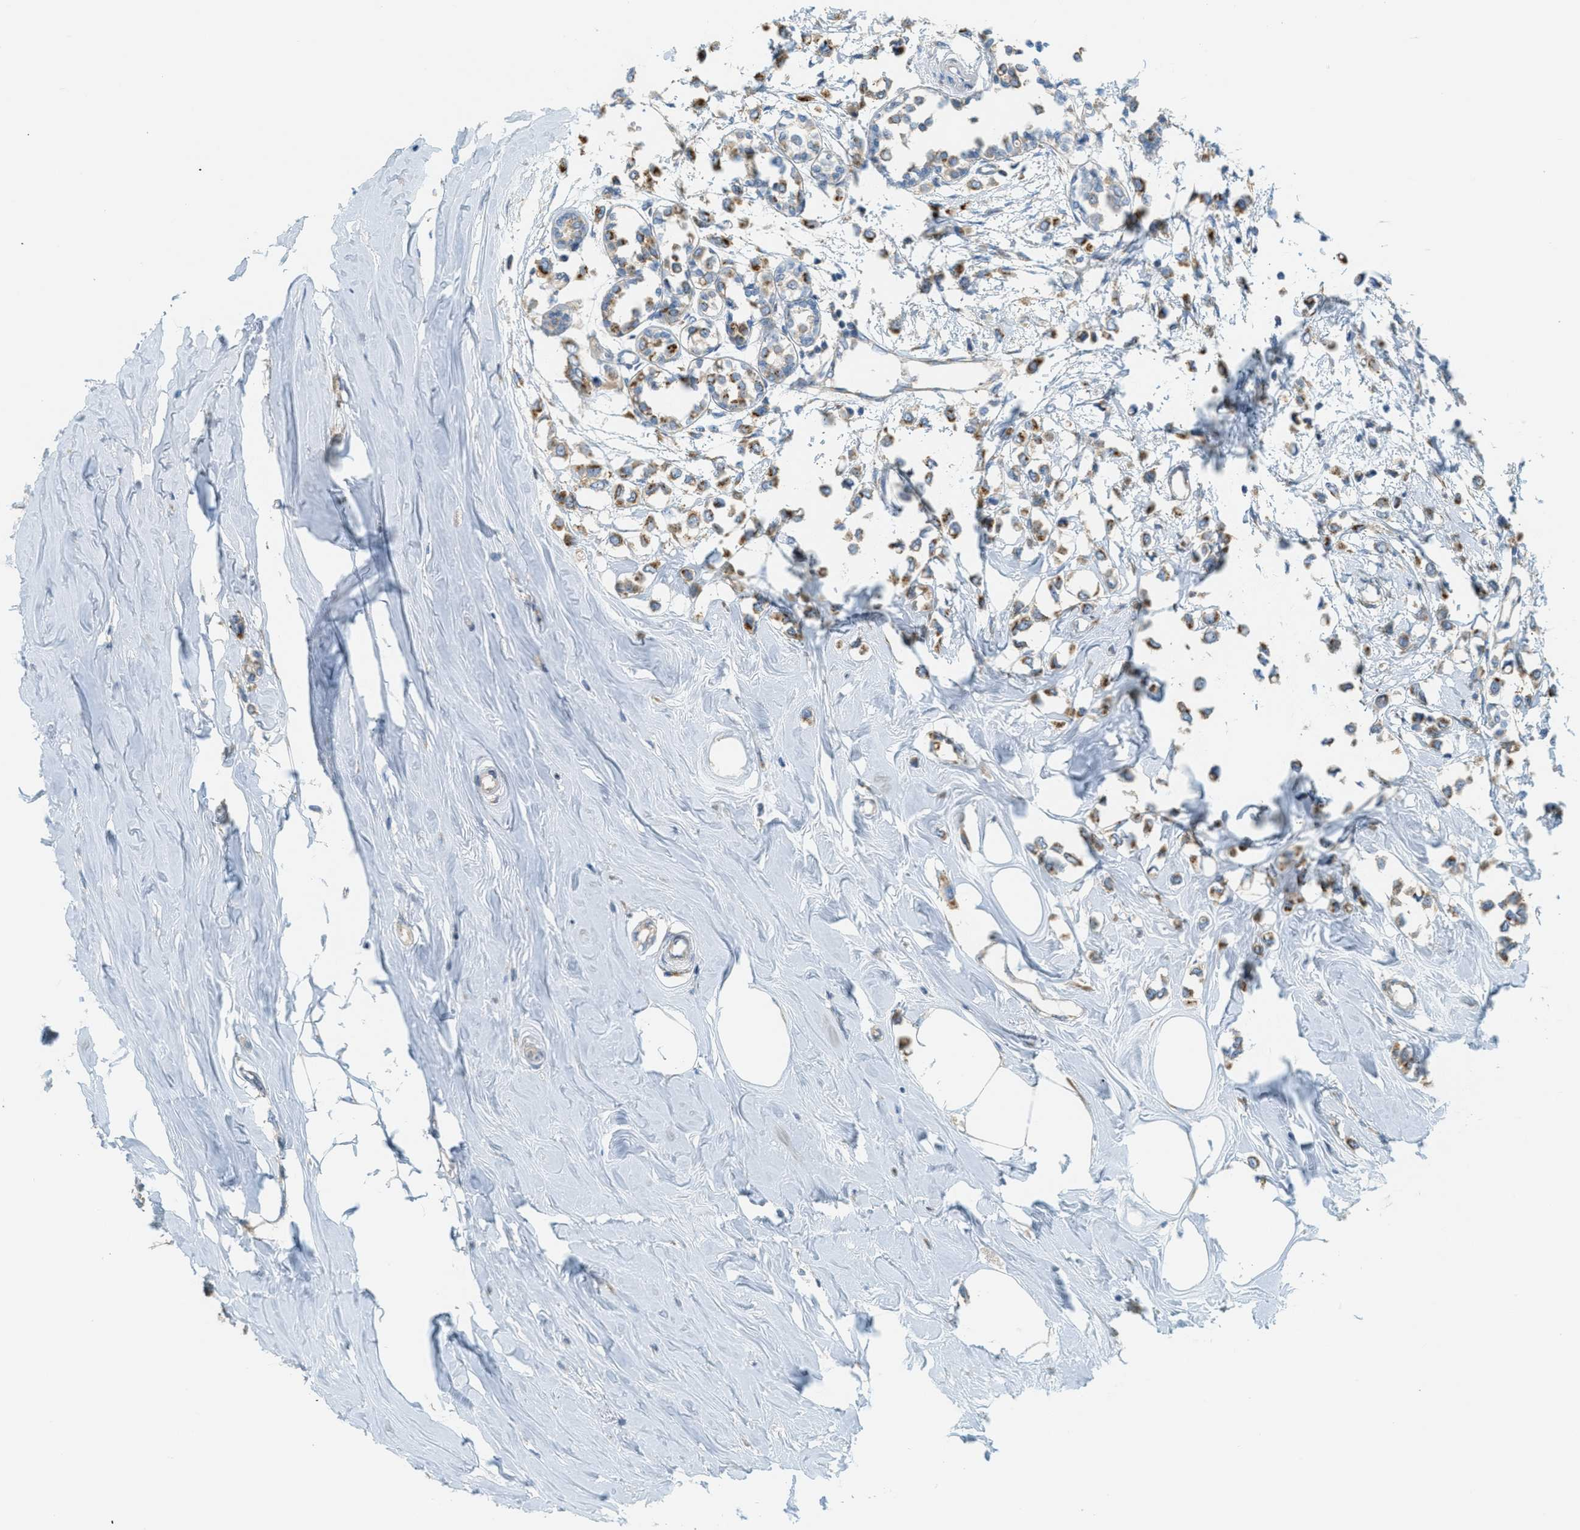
{"staining": {"intensity": "moderate", "quantity": "25%-75%", "location": "cytoplasmic/membranous"}, "tissue": "breast cancer", "cell_type": "Tumor cells", "image_type": "cancer", "snomed": [{"axis": "morphology", "description": "Lobular carcinoma"}, {"axis": "topography", "description": "Breast"}], "caption": "Breast lobular carcinoma stained for a protein (brown) demonstrates moderate cytoplasmic/membranous positive positivity in about 25%-75% of tumor cells.", "gene": "ABCF1", "patient": {"sex": "female", "age": 51}}